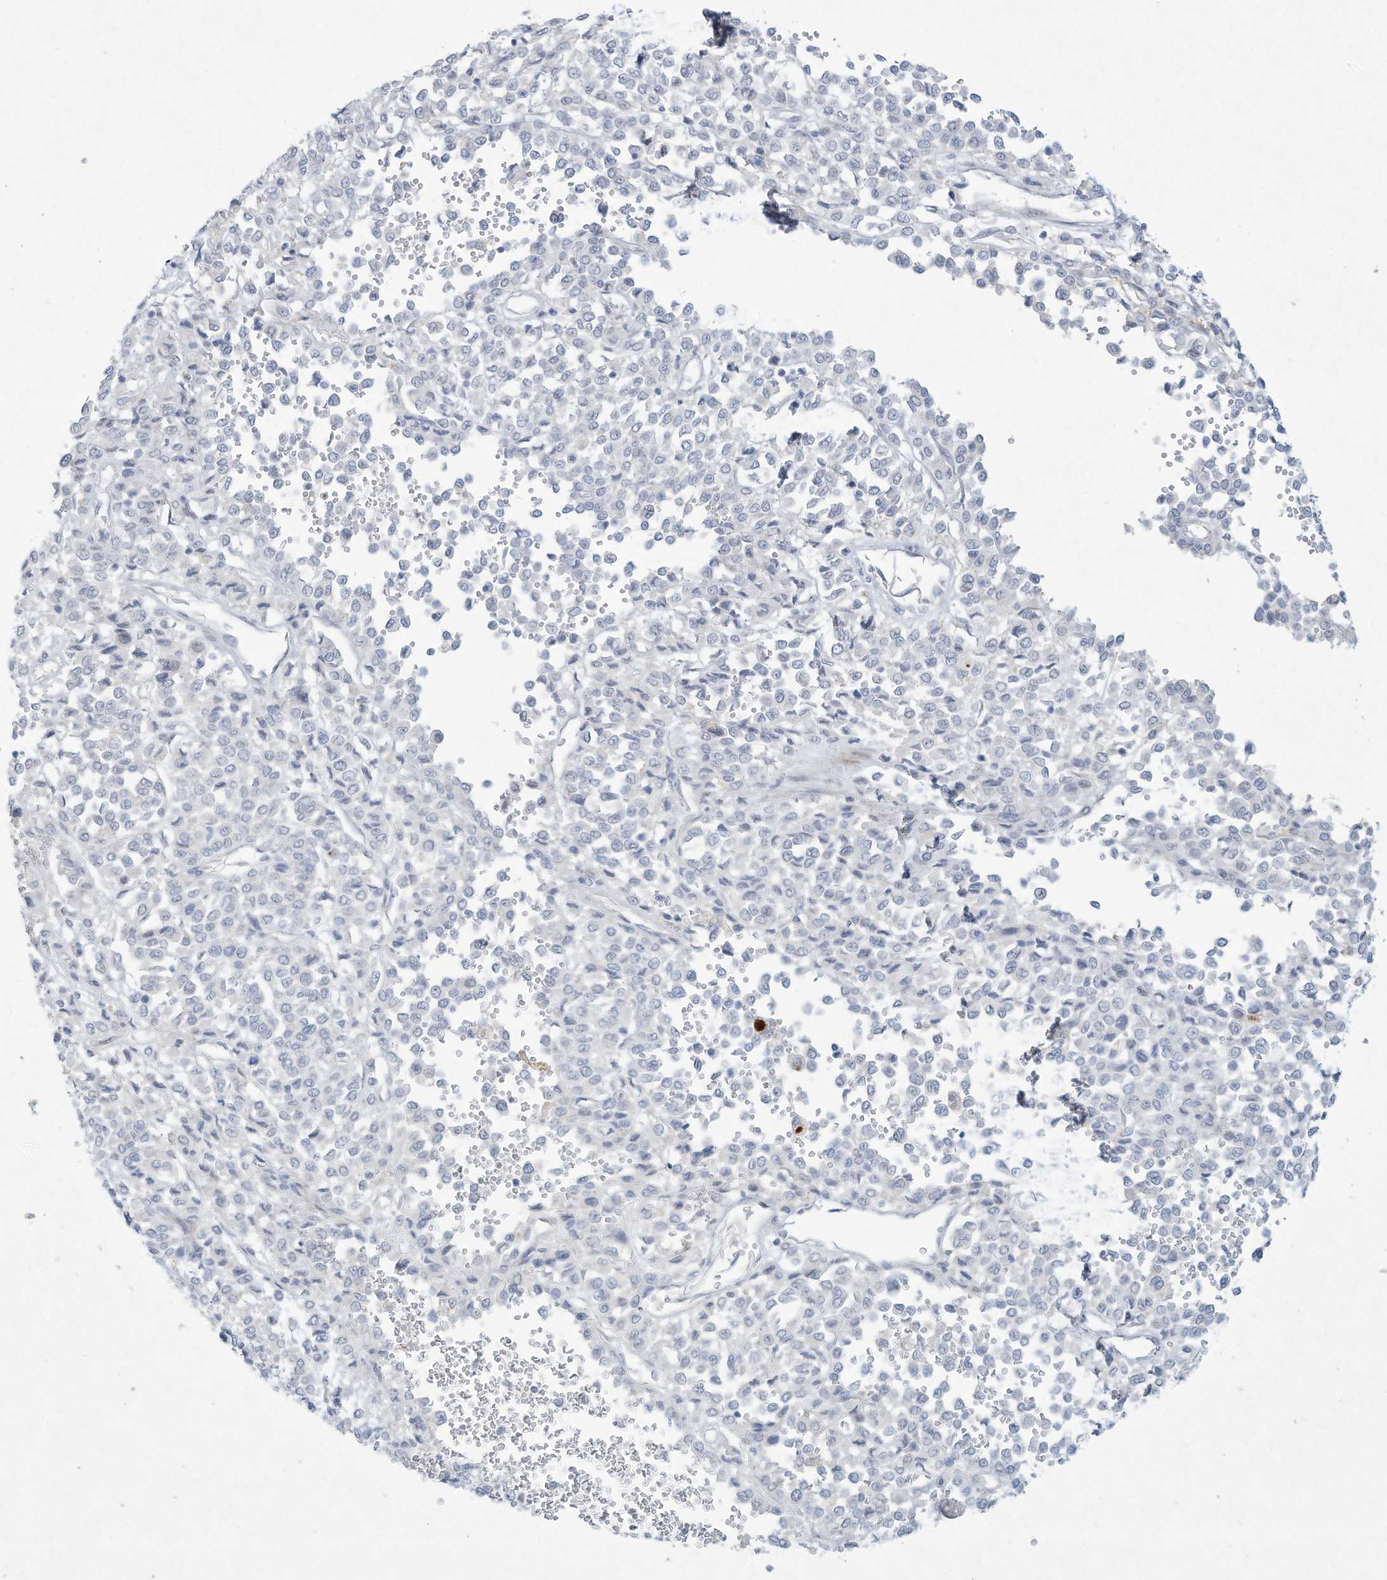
{"staining": {"intensity": "negative", "quantity": "none", "location": "none"}, "tissue": "melanoma", "cell_type": "Tumor cells", "image_type": "cancer", "snomed": [{"axis": "morphology", "description": "Malignant melanoma, Metastatic site"}, {"axis": "topography", "description": "Pancreas"}], "caption": "IHC of human malignant melanoma (metastatic site) reveals no expression in tumor cells.", "gene": "PAX6", "patient": {"sex": "female", "age": 30}}